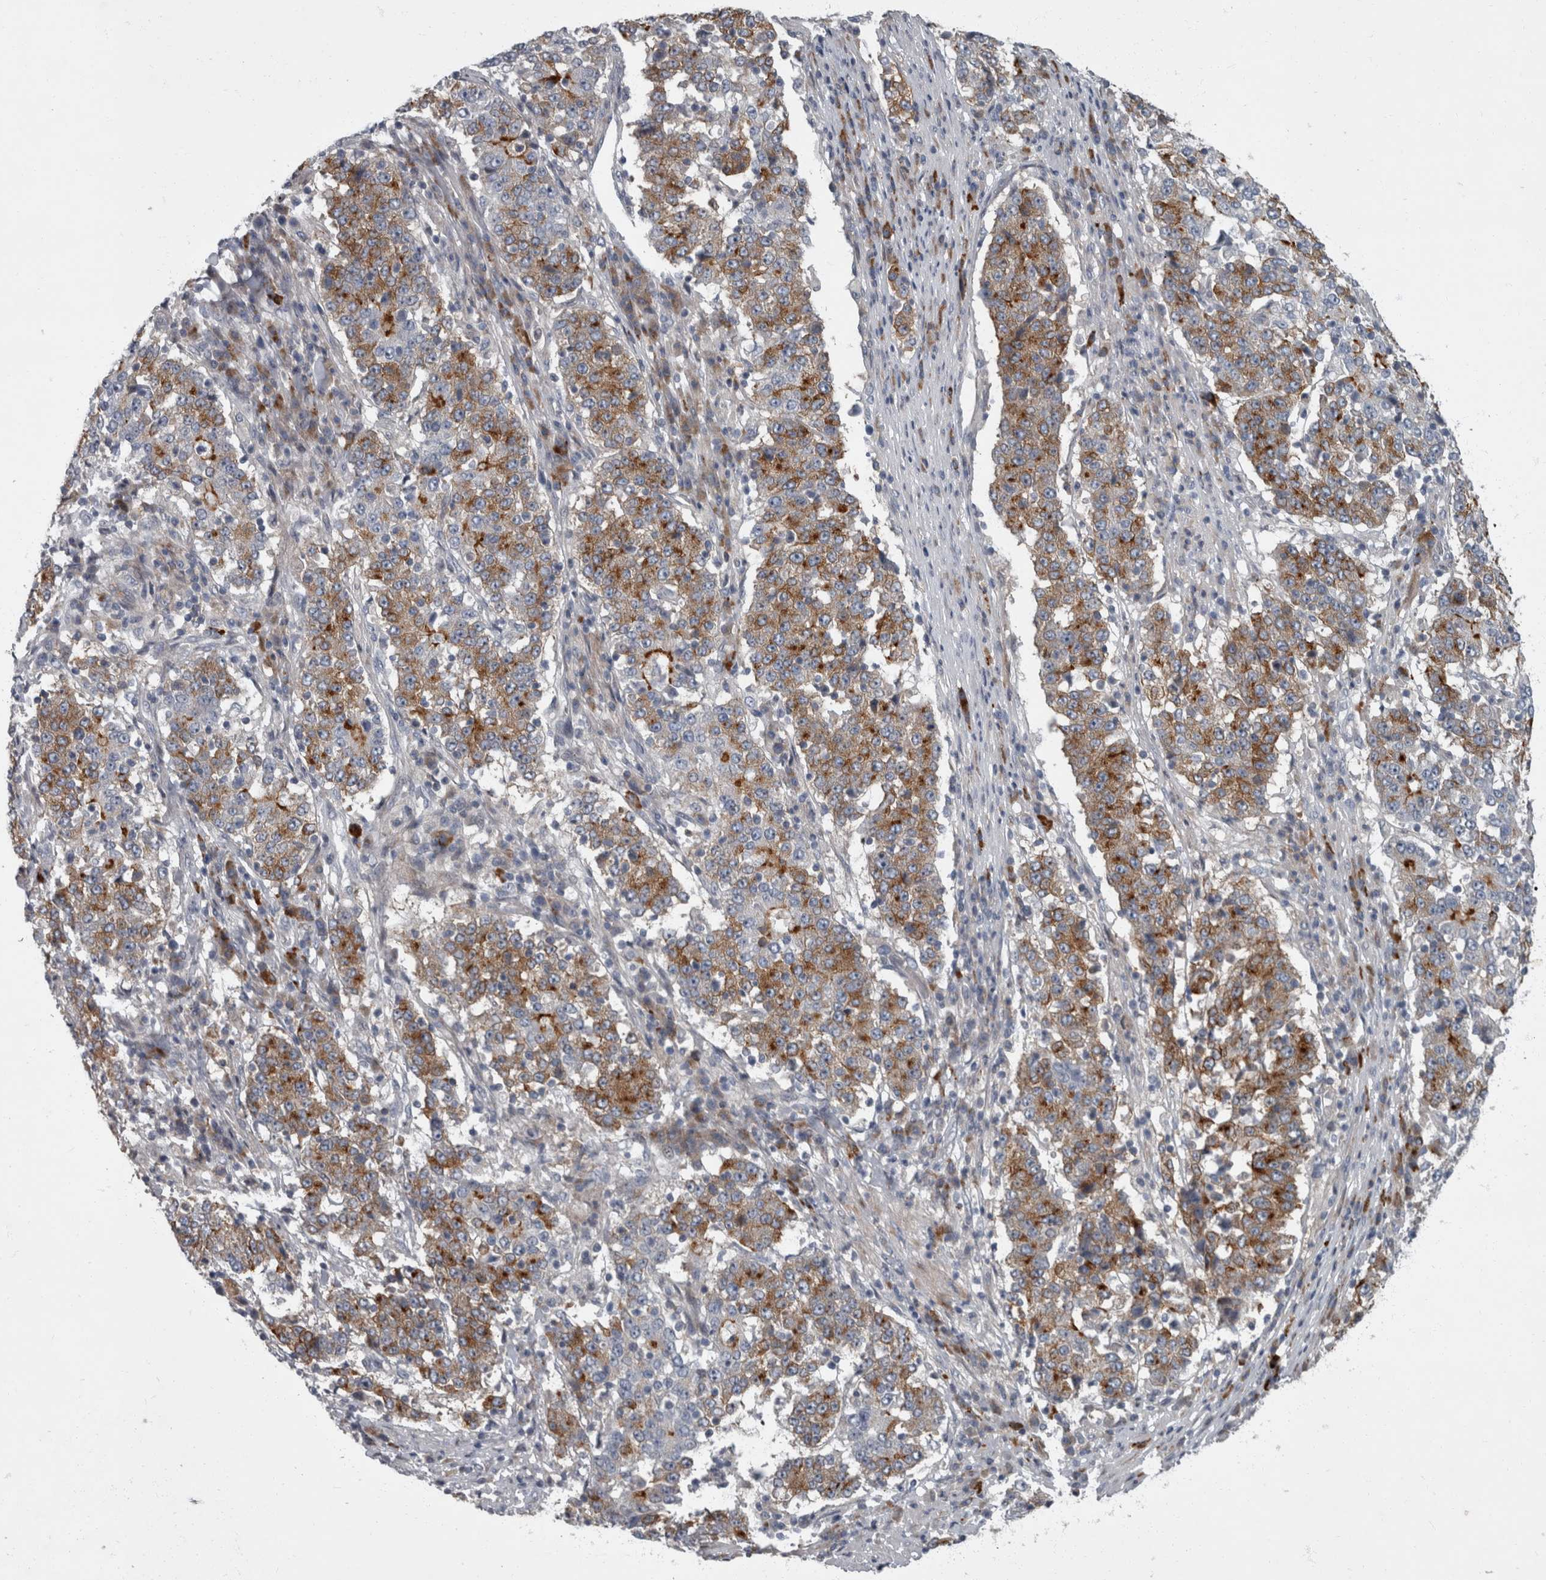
{"staining": {"intensity": "moderate", "quantity": ">75%", "location": "cytoplasmic/membranous"}, "tissue": "stomach cancer", "cell_type": "Tumor cells", "image_type": "cancer", "snomed": [{"axis": "morphology", "description": "Adenocarcinoma, NOS"}, {"axis": "topography", "description": "Stomach"}], "caption": "A high-resolution histopathology image shows immunohistochemistry (IHC) staining of adenocarcinoma (stomach), which exhibits moderate cytoplasmic/membranous staining in about >75% of tumor cells. Nuclei are stained in blue.", "gene": "CDC42BPG", "patient": {"sex": "male", "age": 59}}